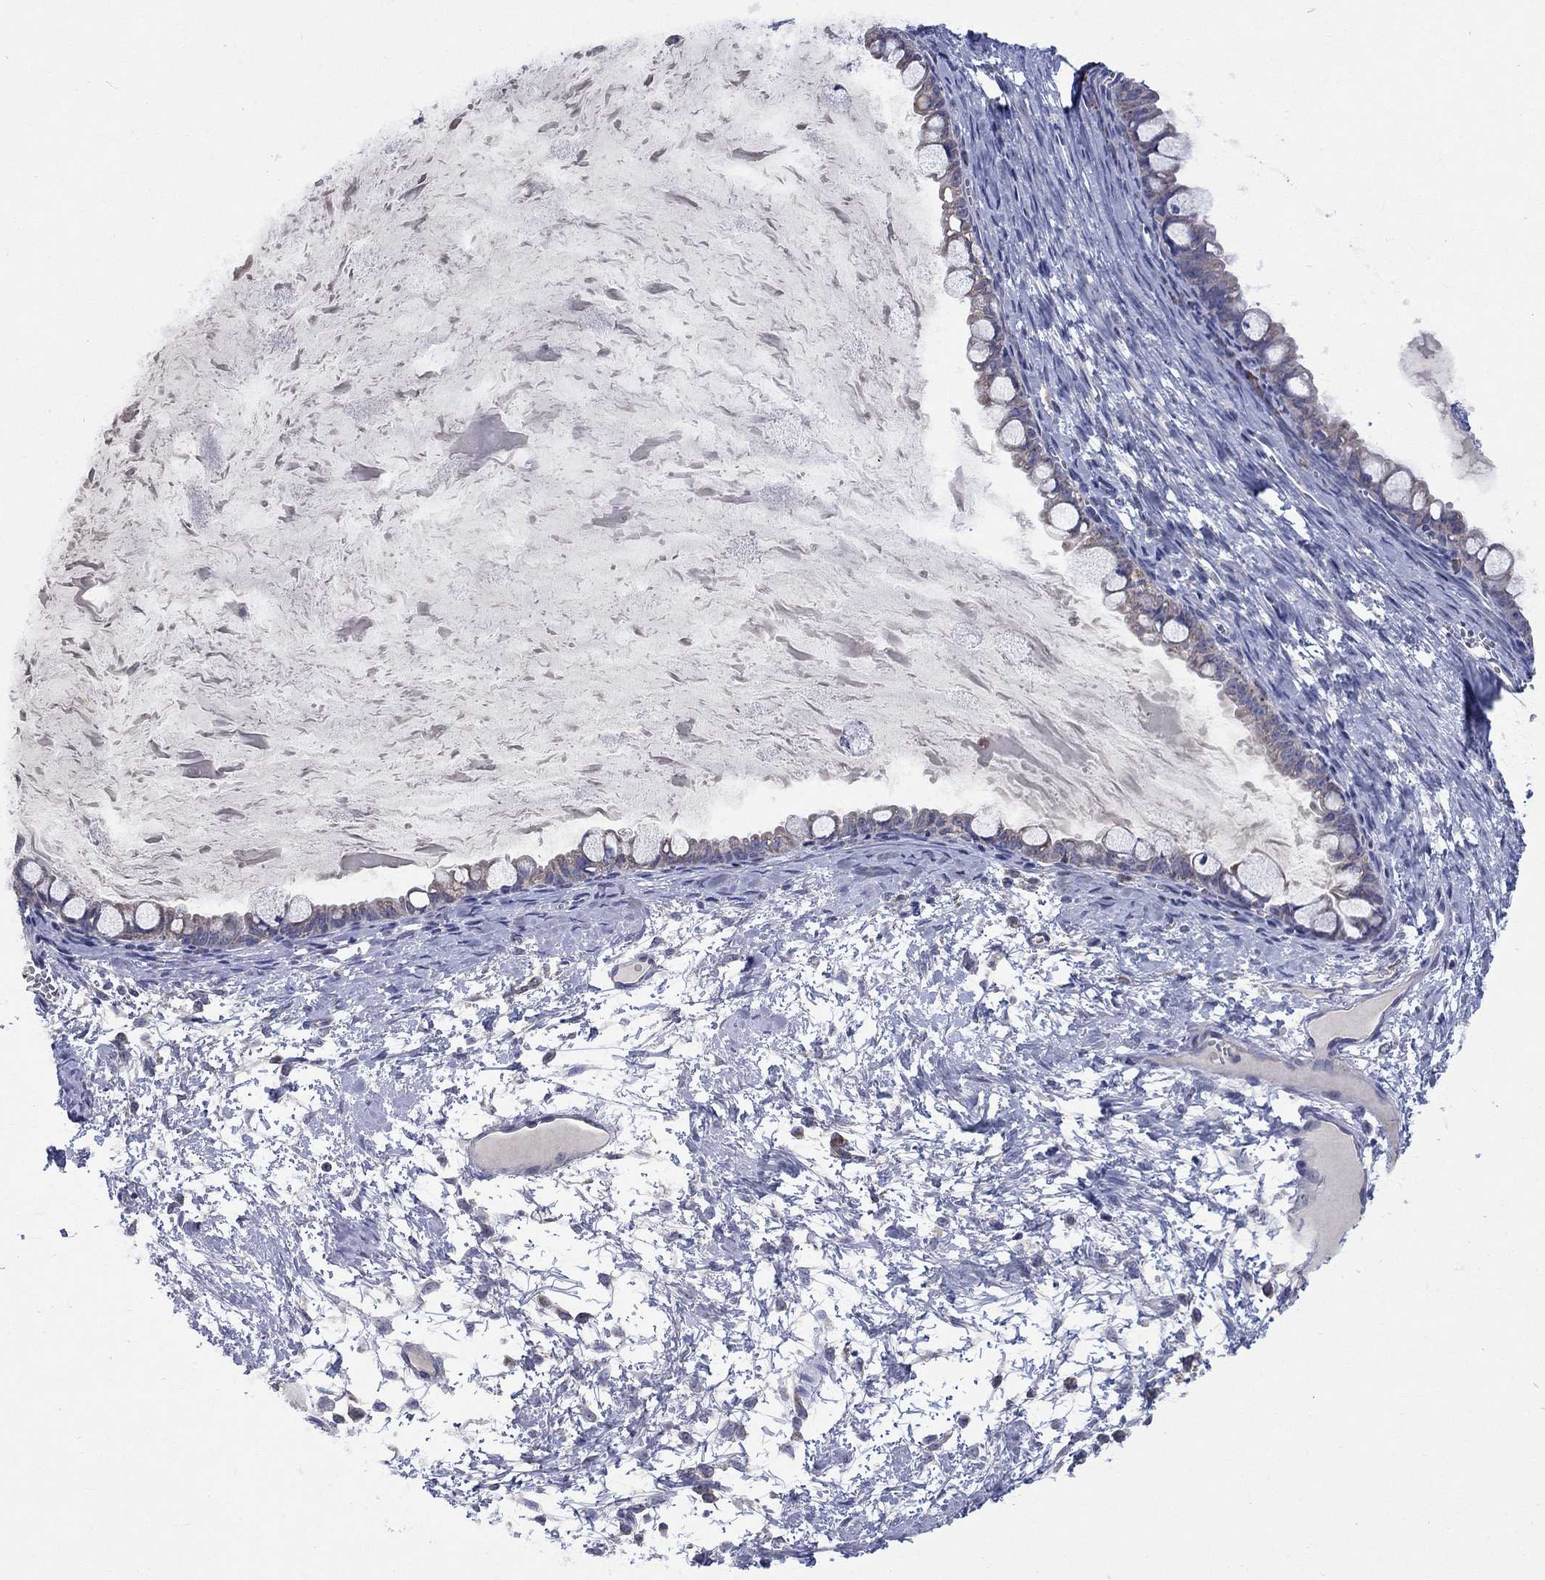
{"staining": {"intensity": "weak", "quantity": "<25%", "location": "cytoplasmic/membranous"}, "tissue": "ovarian cancer", "cell_type": "Tumor cells", "image_type": "cancer", "snomed": [{"axis": "morphology", "description": "Cystadenocarcinoma, mucinous, NOS"}, {"axis": "topography", "description": "Ovary"}], "caption": "This is an IHC histopathology image of human ovarian mucinous cystadenocarcinoma. There is no staining in tumor cells.", "gene": "CLVS1", "patient": {"sex": "female", "age": 63}}